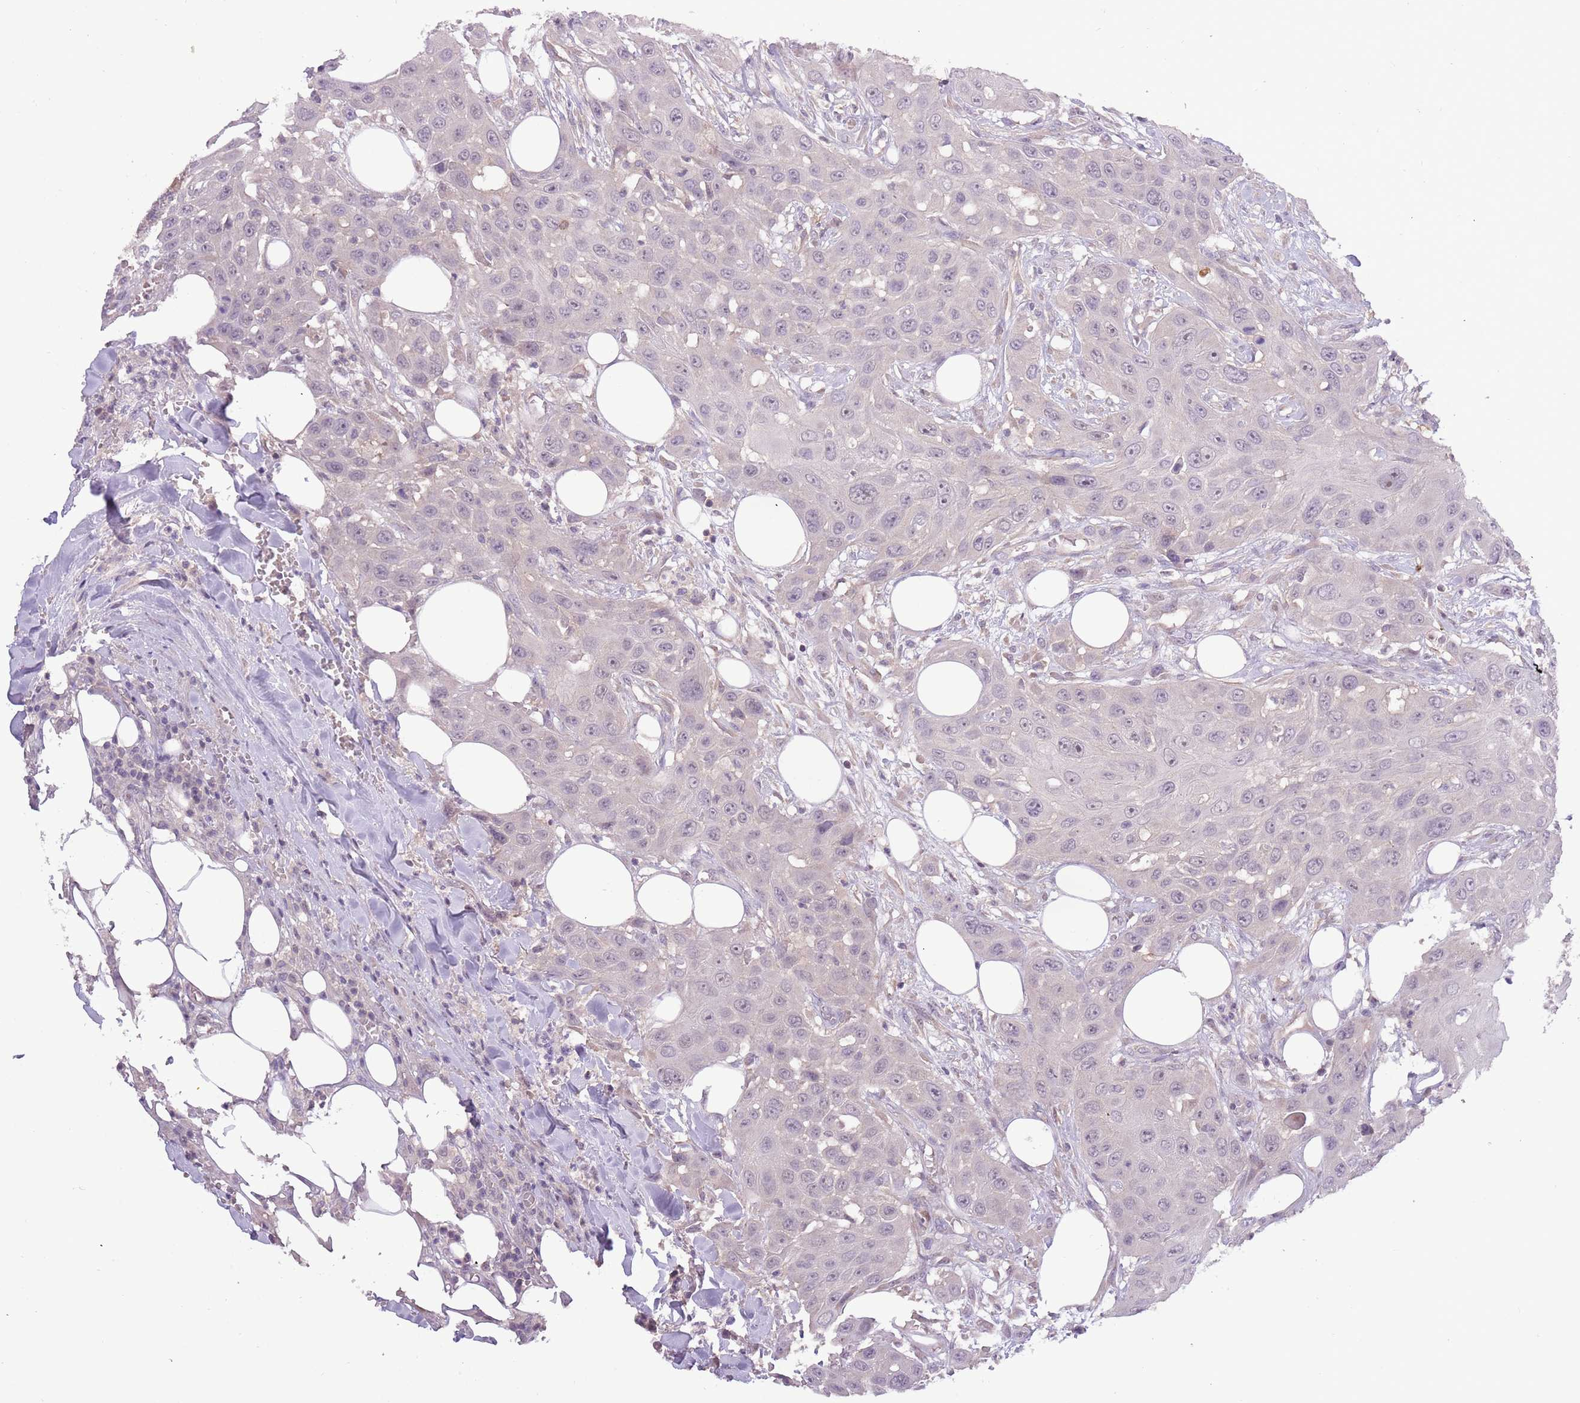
{"staining": {"intensity": "weak", "quantity": "25%-75%", "location": "nuclear"}, "tissue": "head and neck cancer", "cell_type": "Tumor cells", "image_type": "cancer", "snomed": [{"axis": "morphology", "description": "Squamous cell carcinoma, NOS"}, {"axis": "topography", "description": "Head-Neck"}], "caption": "A brown stain shows weak nuclear expression of a protein in squamous cell carcinoma (head and neck) tumor cells. Using DAB (3,3'-diaminobenzidine) (brown) and hematoxylin (blue) stains, captured at high magnification using brightfield microscopy.", "gene": "SHROOM3", "patient": {"sex": "male", "age": 81}}